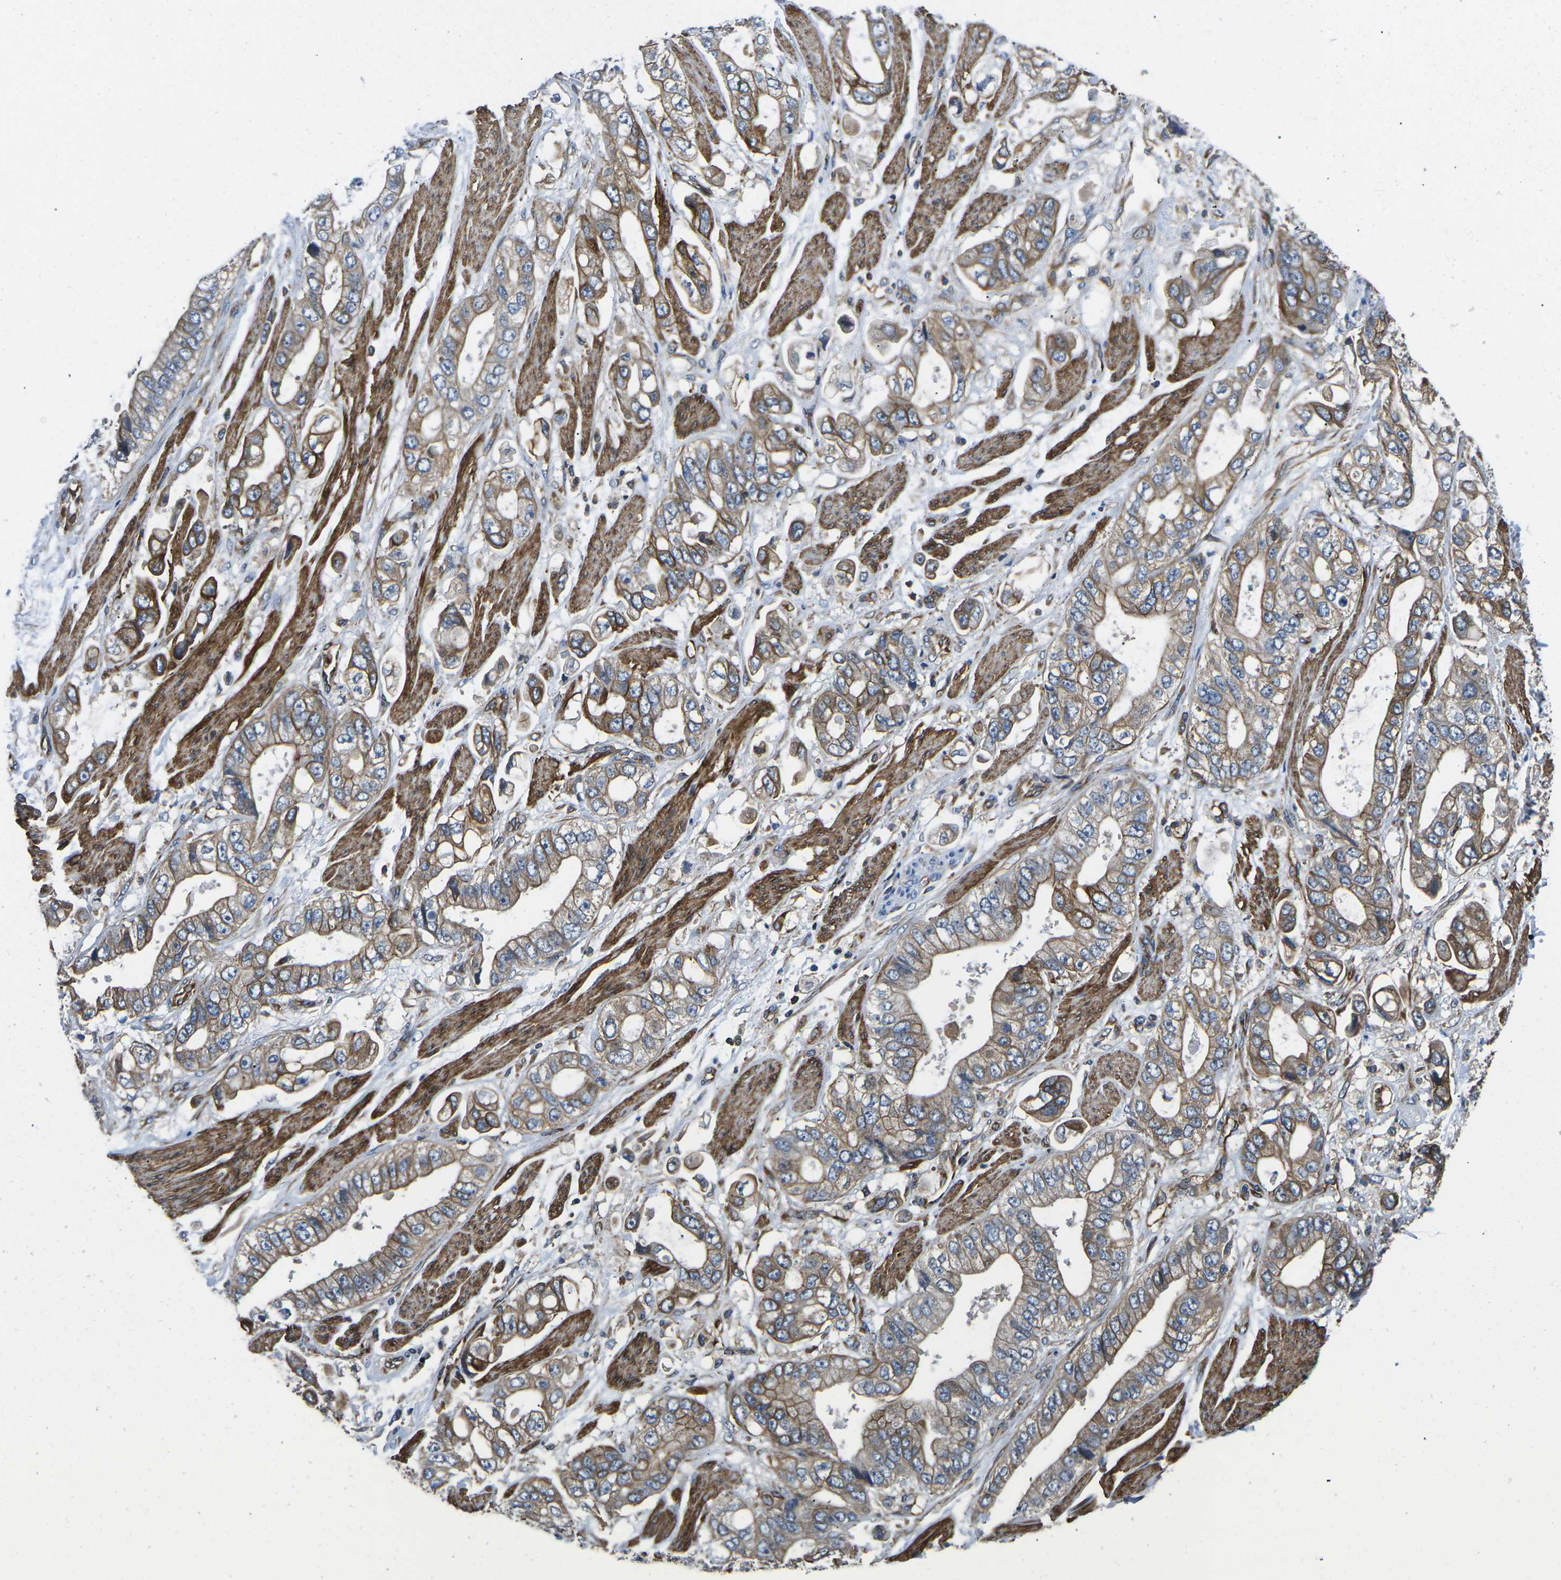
{"staining": {"intensity": "moderate", "quantity": ">75%", "location": "cytoplasmic/membranous"}, "tissue": "stomach cancer", "cell_type": "Tumor cells", "image_type": "cancer", "snomed": [{"axis": "morphology", "description": "Normal tissue, NOS"}, {"axis": "morphology", "description": "Adenocarcinoma, NOS"}, {"axis": "topography", "description": "Stomach"}], "caption": "This image reveals stomach cancer stained with IHC to label a protein in brown. The cytoplasmic/membranous of tumor cells show moderate positivity for the protein. Nuclei are counter-stained blue.", "gene": "KCNJ15", "patient": {"sex": "male", "age": 62}}